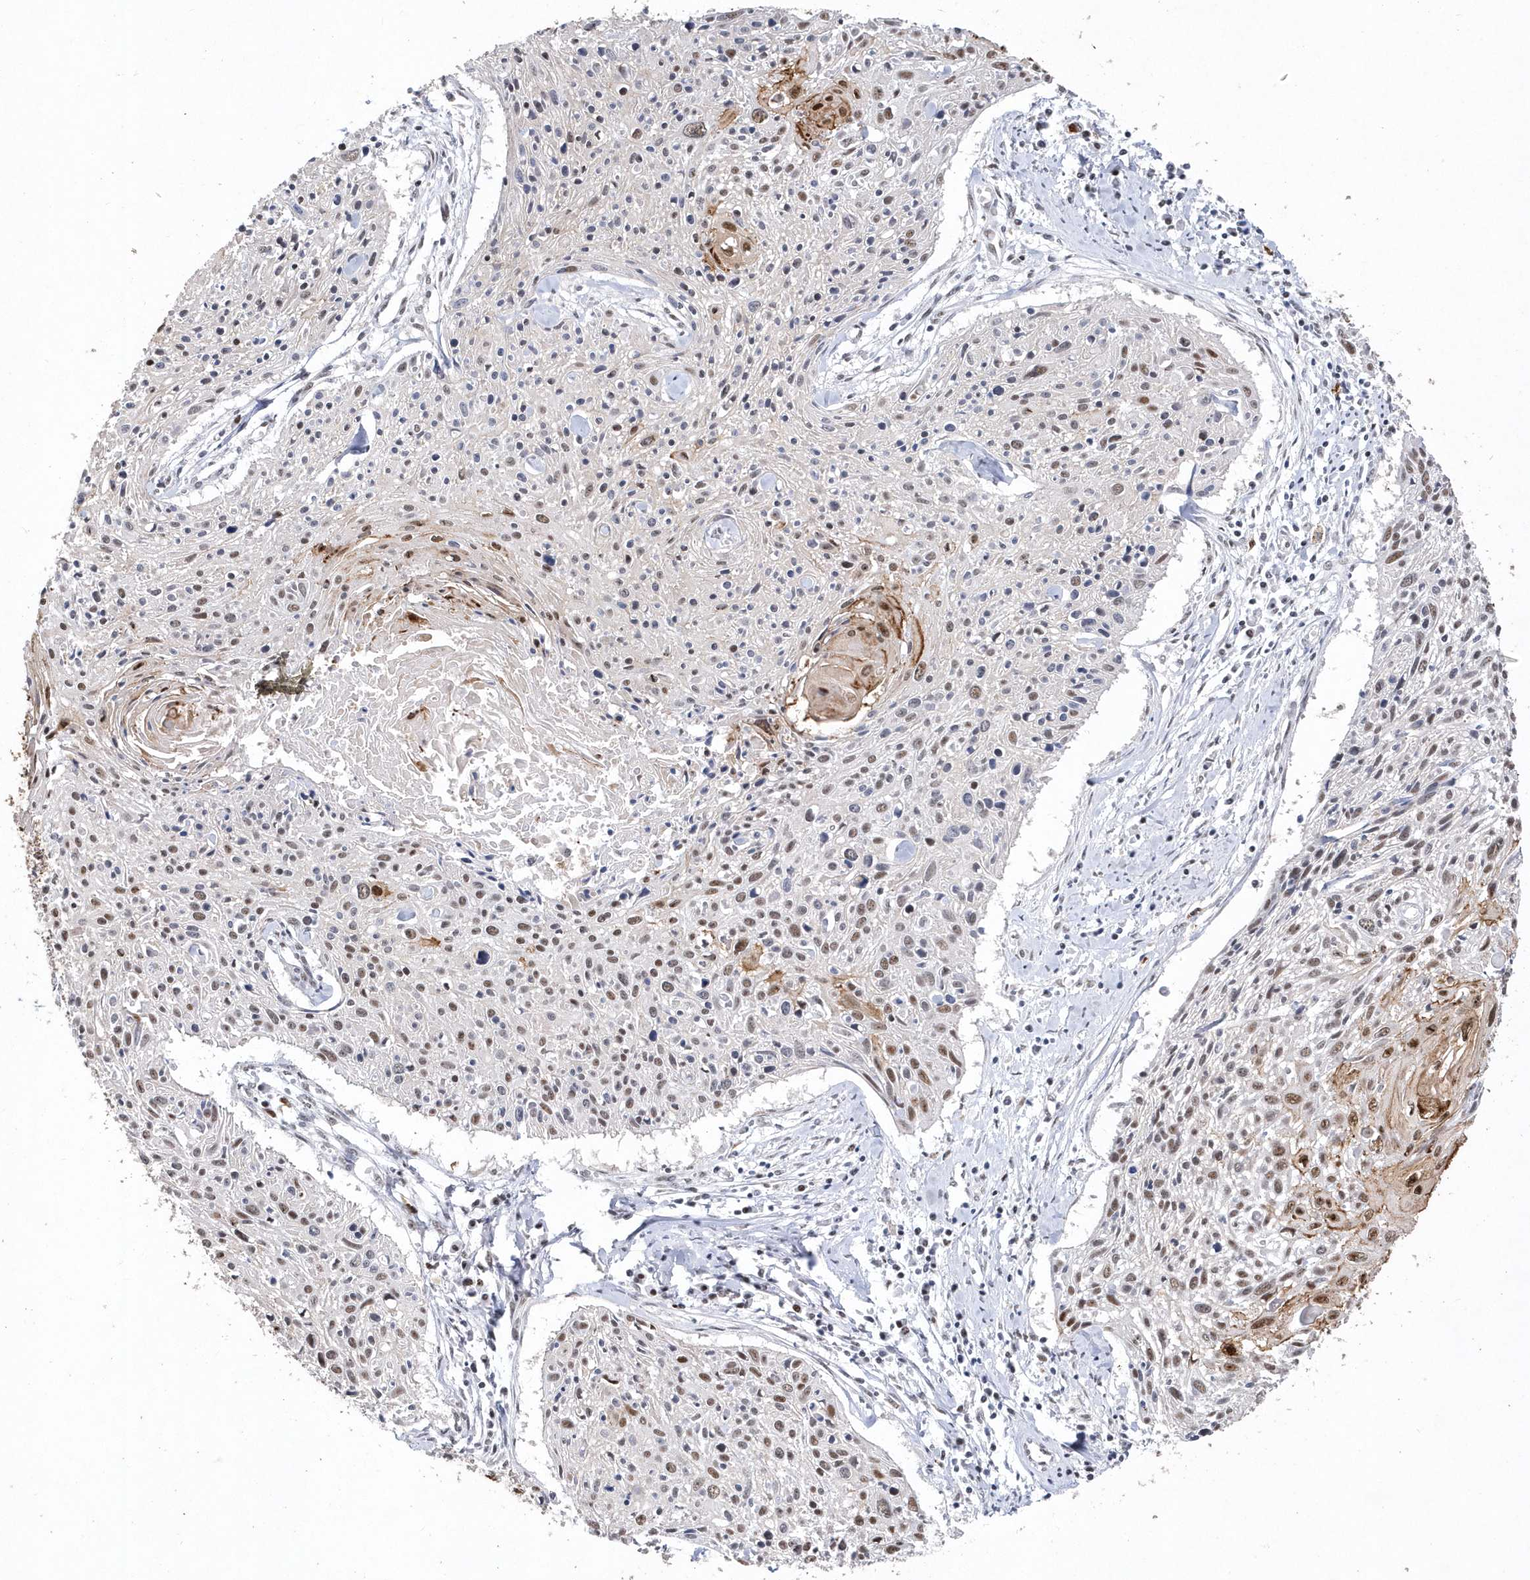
{"staining": {"intensity": "moderate", "quantity": "<25%", "location": "nuclear"}, "tissue": "cervical cancer", "cell_type": "Tumor cells", "image_type": "cancer", "snomed": [{"axis": "morphology", "description": "Squamous cell carcinoma, NOS"}, {"axis": "topography", "description": "Cervix"}], "caption": "A photomicrograph of squamous cell carcinoma (cervical) stained for a protein shows moderate nuclear brown staining in tumor cells. (Stains: DAB in brown, nuclei in blue, Microscopy: brightfield microscopy at high magnification).", "gene": "RPP30", "patient": {"sex": "female", "age": 51}}